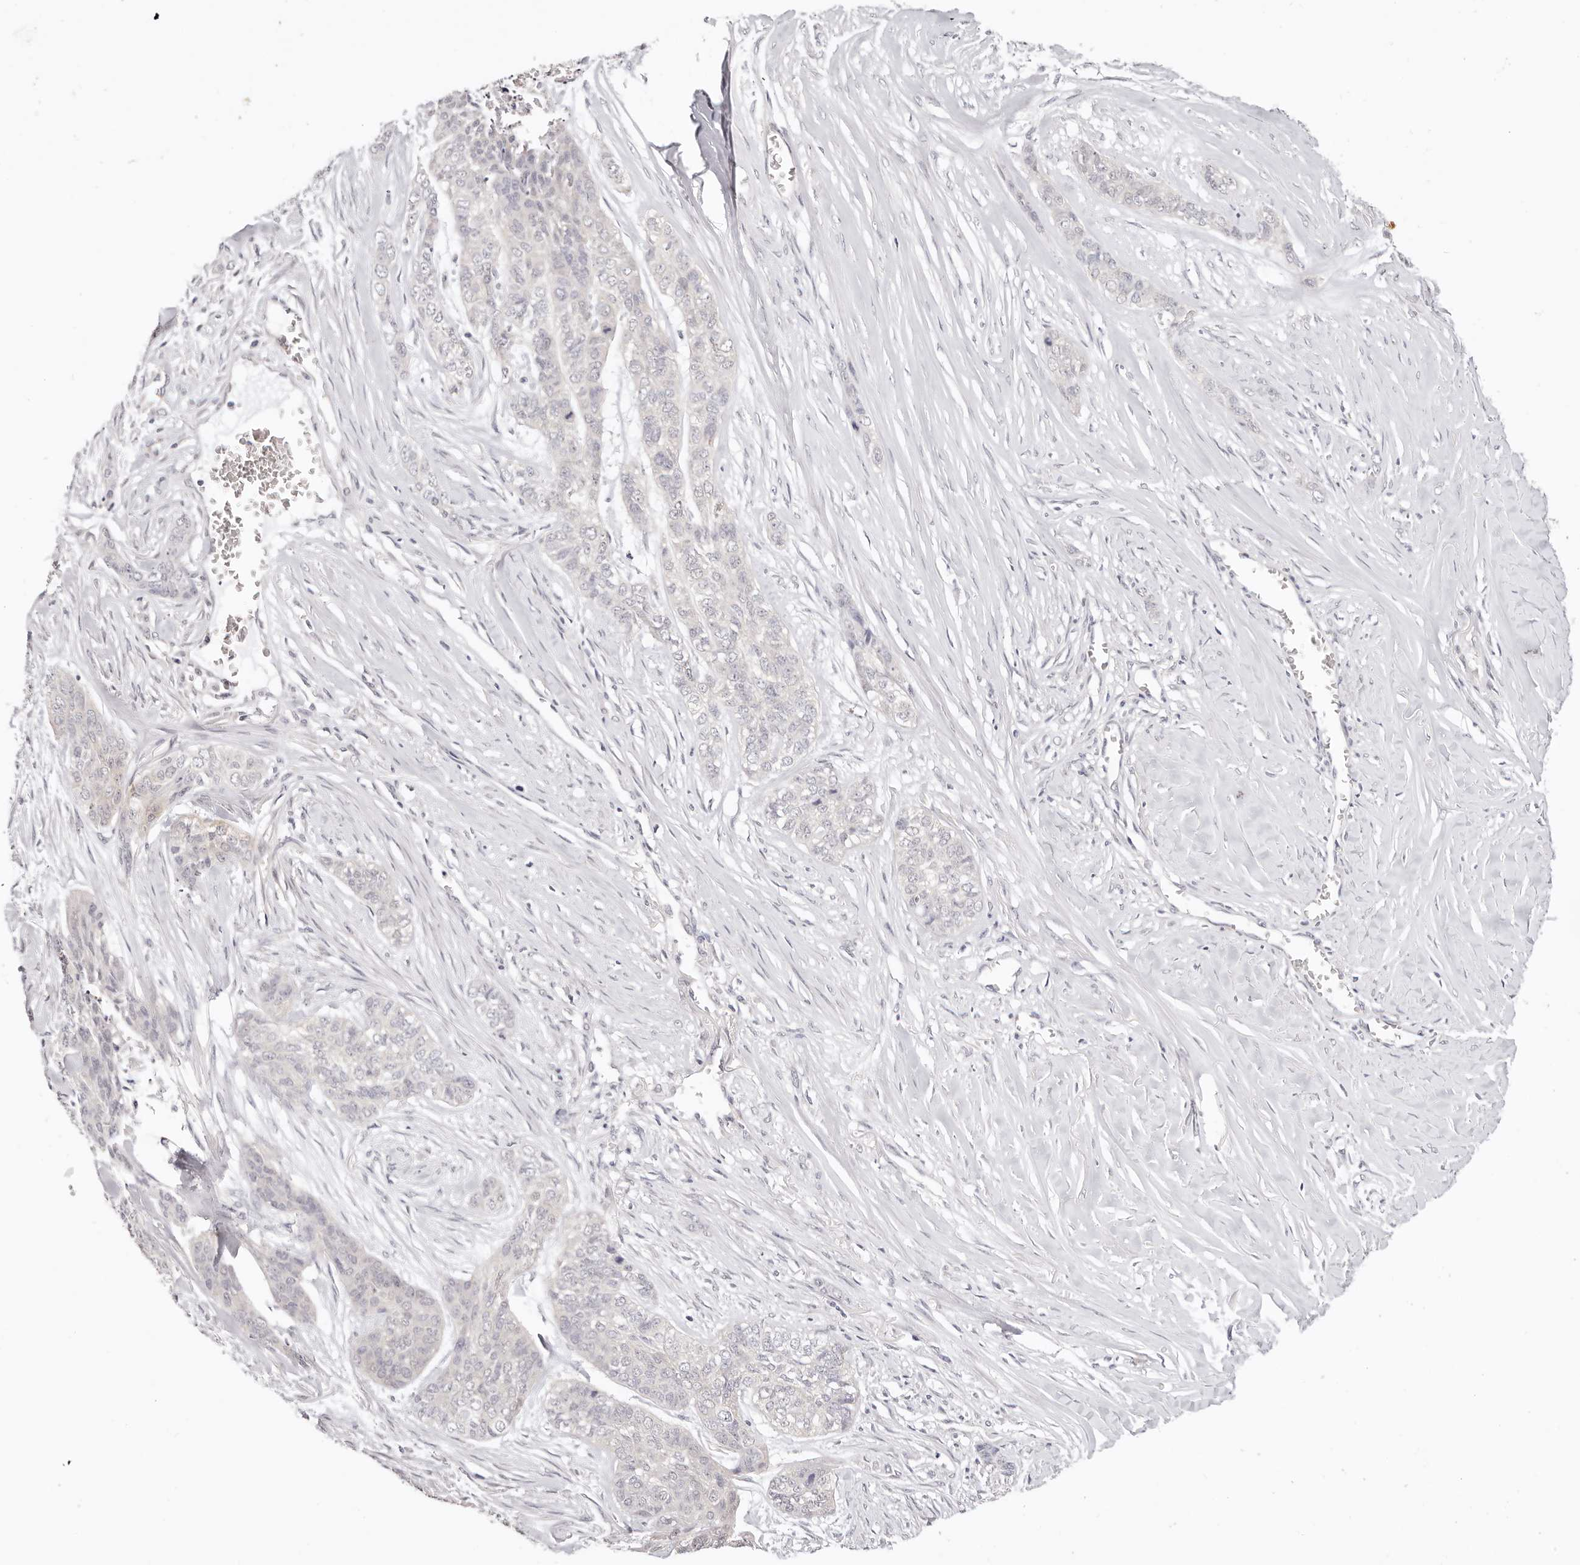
{"staining": {"intensity": "negative", "quantity": "none", "location": "none"}, "tissue": "skin cancer", "cell_type": "Tumor cells", "image_type": "cancer", "snomed": [{"axis": "morphology", "description": "Basal cell carcinoma"}, {"axis": "topography", "description": "Skin"}], "caption": "Tumor cells are negative for protein expression in human skin cancer (basal cell carcinoma).", "gene": "GGPS1", "patient": {"sex": "female", "age": 64}}